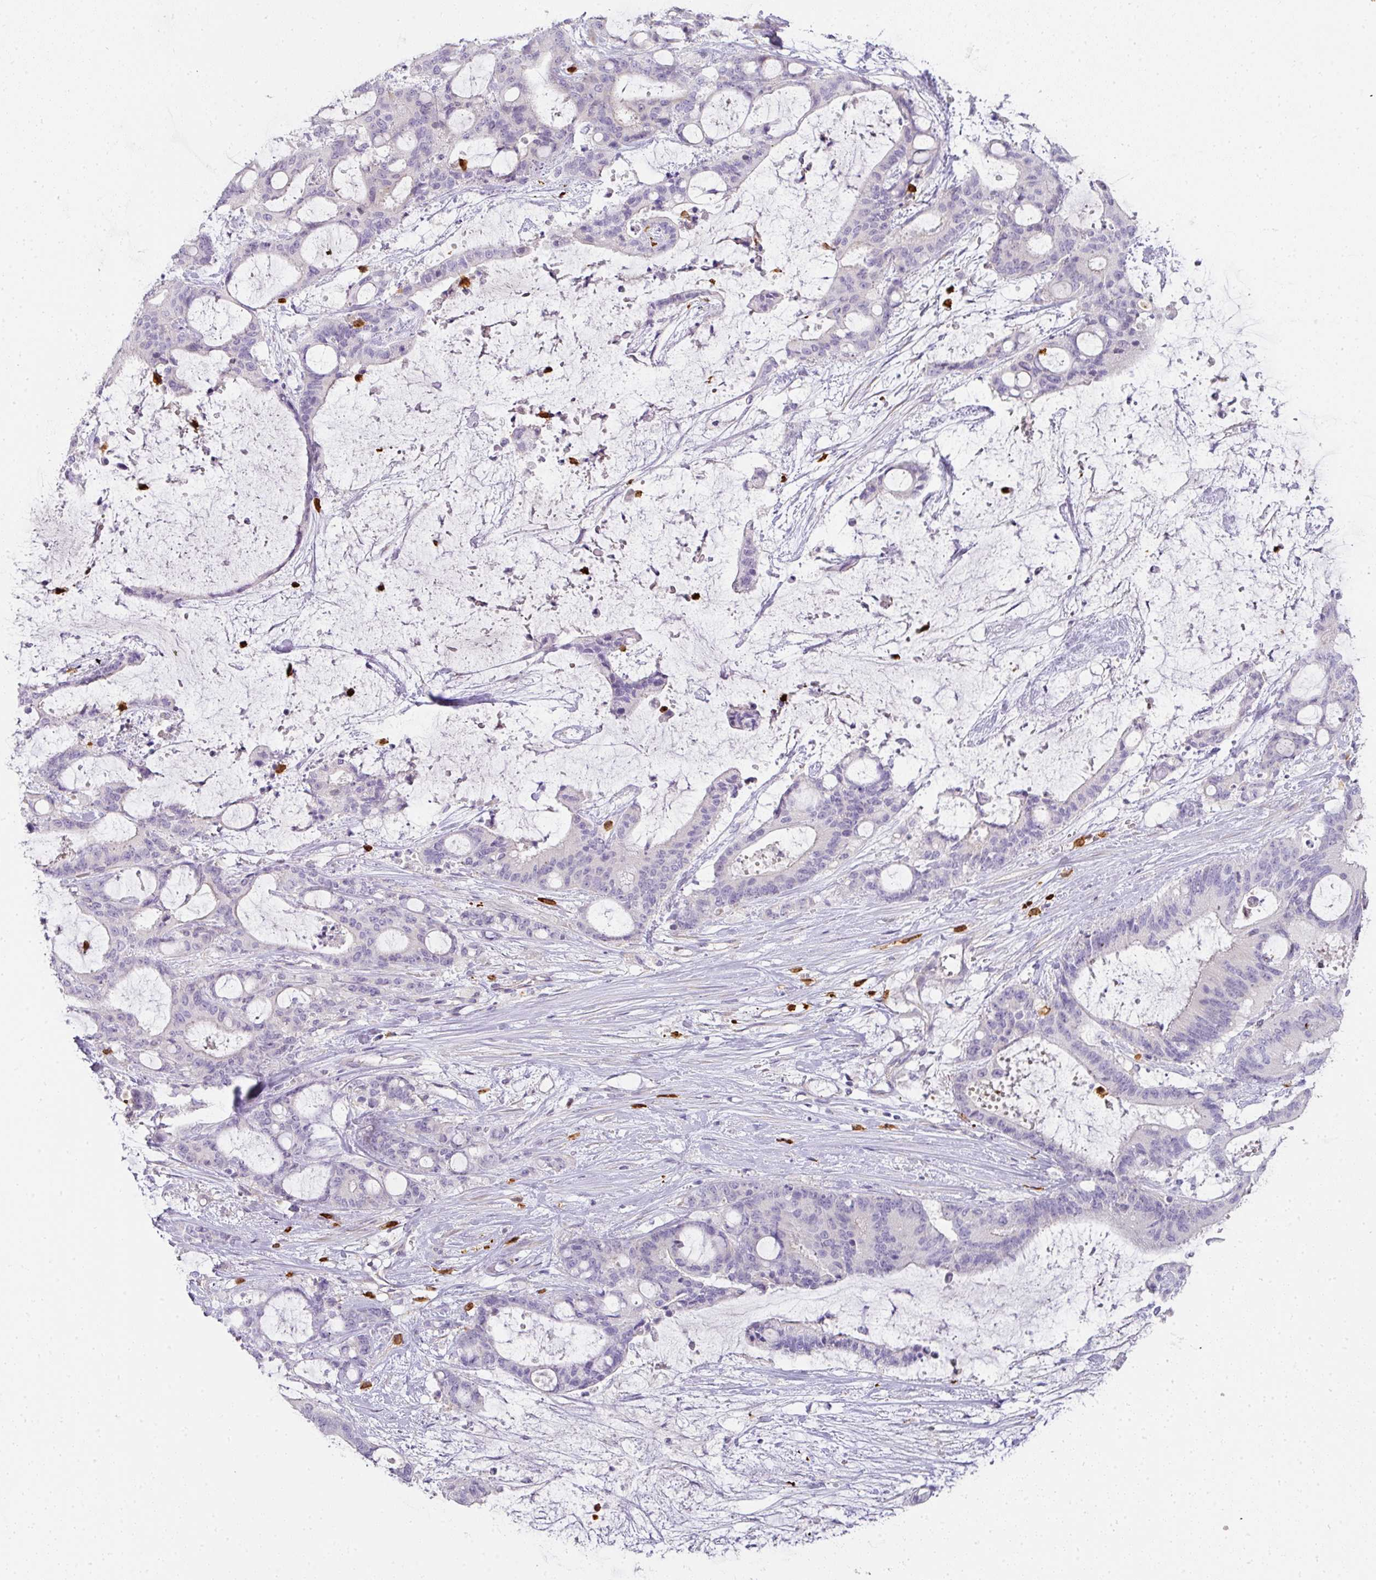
{"staining": {"intensity": "negative", "quantity": "none", "location": "none"}, "tissue": "liver cancer", "cell_type": "Tumor cells", "image_type": "cancer", "snomed": [{"axis": "morphology", "description": "Normal tissue, NOS"}, {"axis": "morphology", "description": "Cholangiocarcinoma"}, {"axis": "topography", "description": "Liver"}, {"axis": "topography", "description": "Peripheral nerve tissue"}], "caption": "Liver cancer (cholangiocarcinoma) stained for a protein using immunohistochemistry (IHC) shows no staining tumor cells.", "gene": "HHEX", "patient": {"sex": "female", "age": 73}}